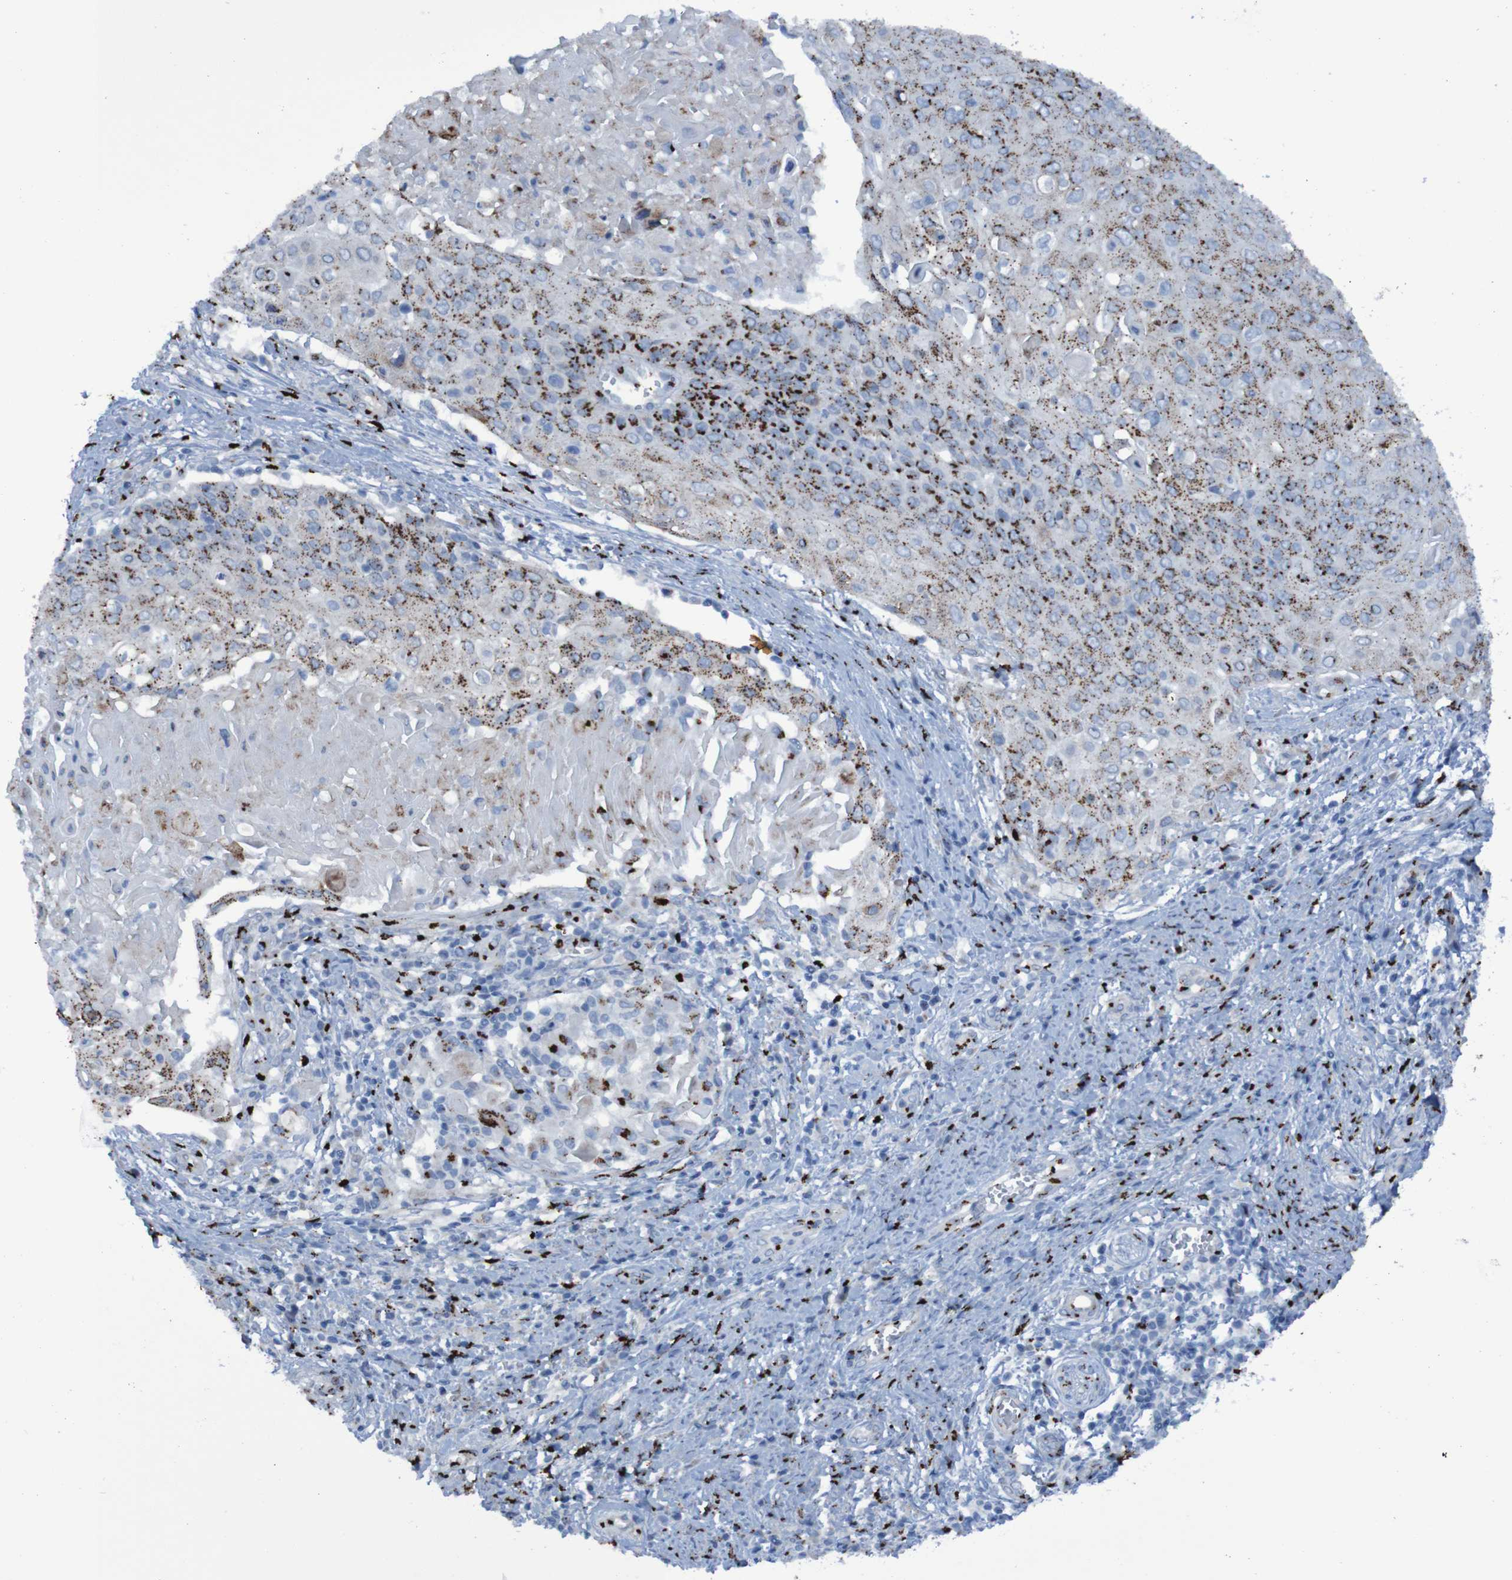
{"staining": {"intensity": "strong", "quantity": ">75%", "location": "cytoplasmic/membranous"}, "tissue": "cervical cancer", "cell_type": "Tumor cells", "image_type": "cancer", "snomed": [{"axis": "morphology", "description": "Squamous cell carcinoma, NOS"}, {"axis": "topography", "description": "Cervix"}], "caption": "A histopathology image of human cervical cancer (squamous cell carcinoma) stained for a protein displays strong cytoplasmic/membranous brown staining in tumor cells. Immunohistochemistry (ihc) stains the protein in brown and the nuclei are stained blue.", "gene": "GOLM1", "patient": {"sex": "female", "age": 39}}